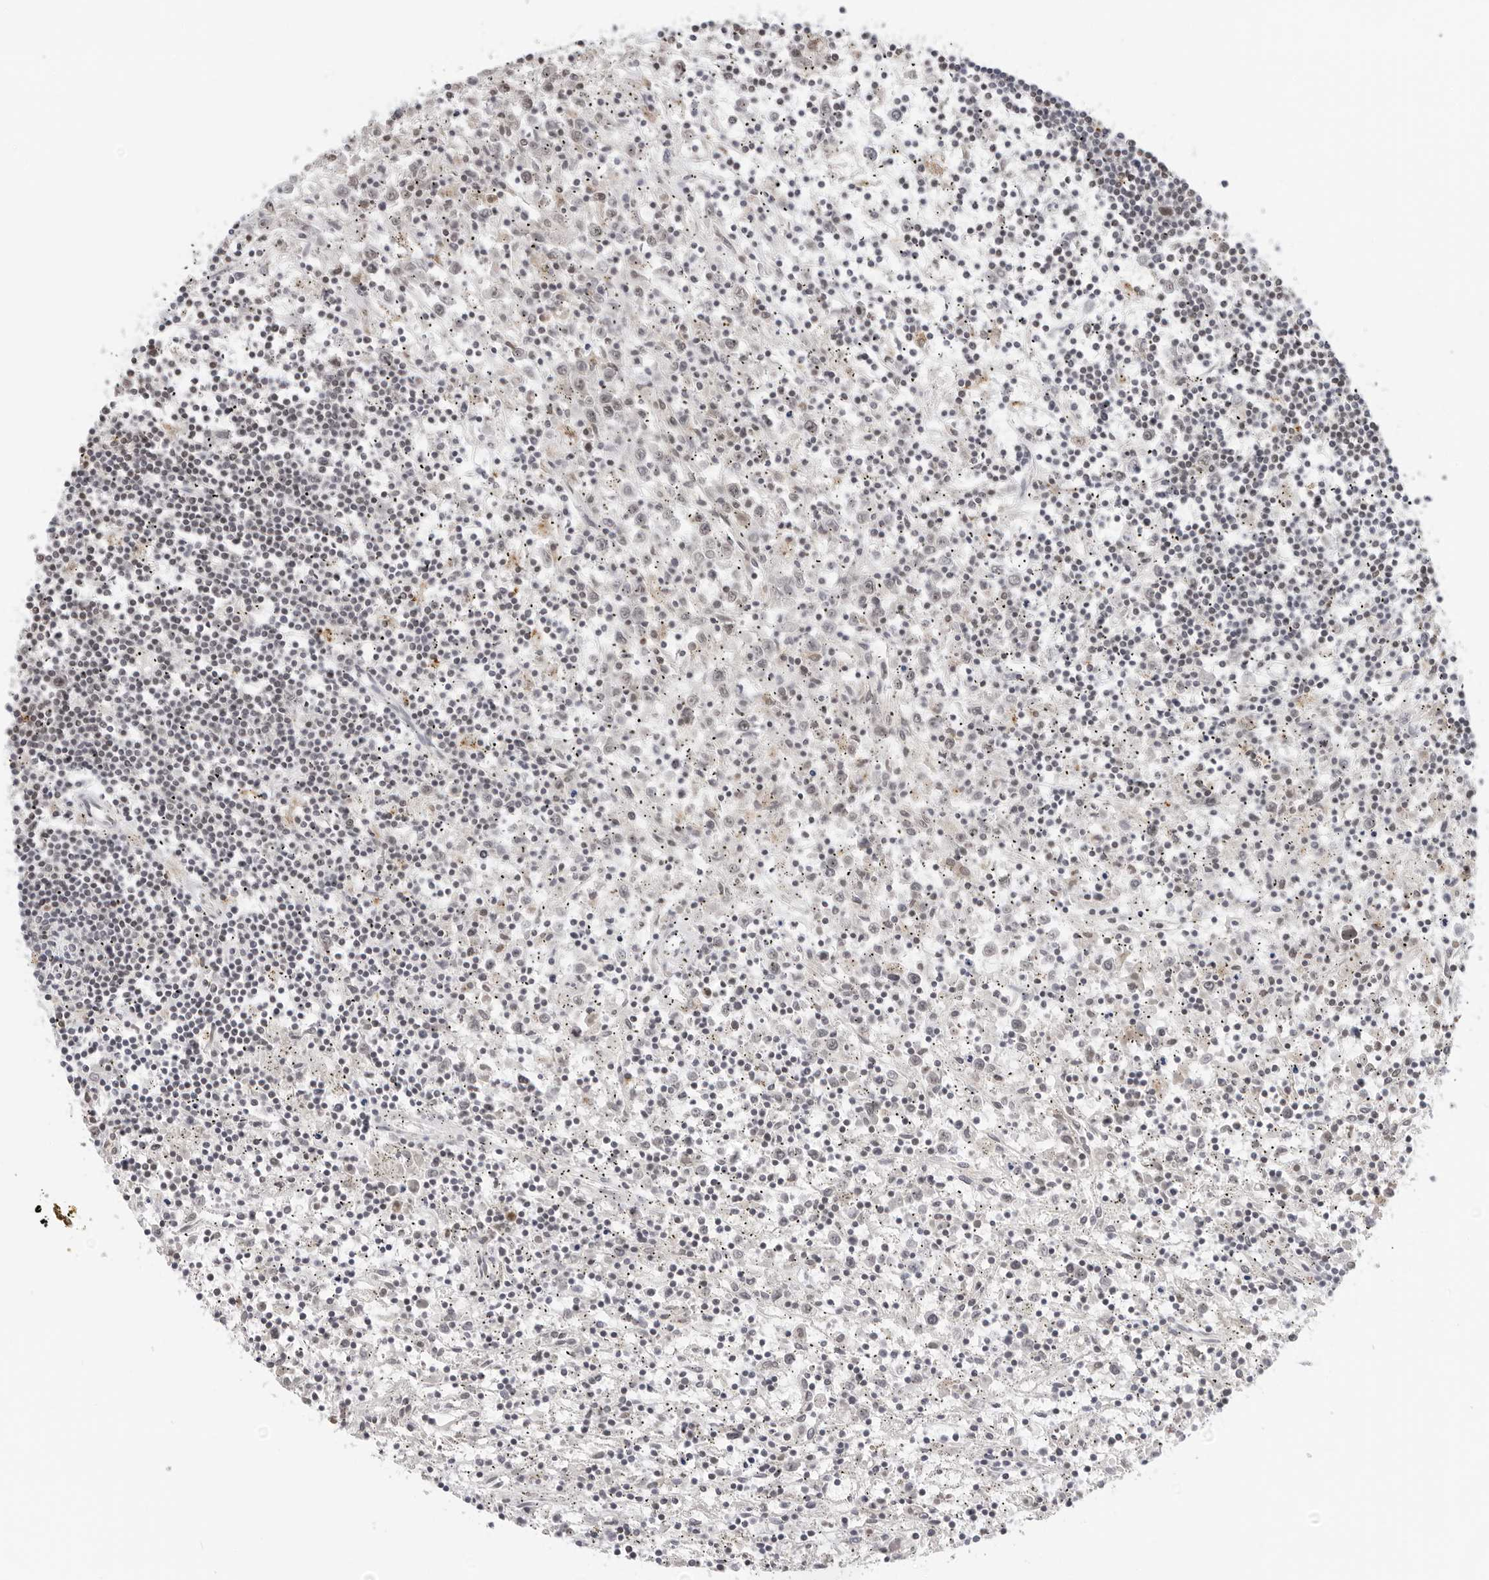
{"staining": {"intensity": "negative", "quantity": "none", "location": "none"}, "tissue": "lymphoma", "cell_type": "Tumor cells", "image_type": "cancer", "snomed": [{"axis": "morphology", "description": "Malignant lymphoma, non-Hodgkin's type, Low grade"}, {"axis": "topography", "description": "Spleen"}], "caption": "Immunohistochemical staining of human low-grade malignant lymphoma, non-Hodgkin's type demonstrates no significant expression in tumor cells.", "gene": "TOX4", "patient": {"sex": "male", "age": 76}}